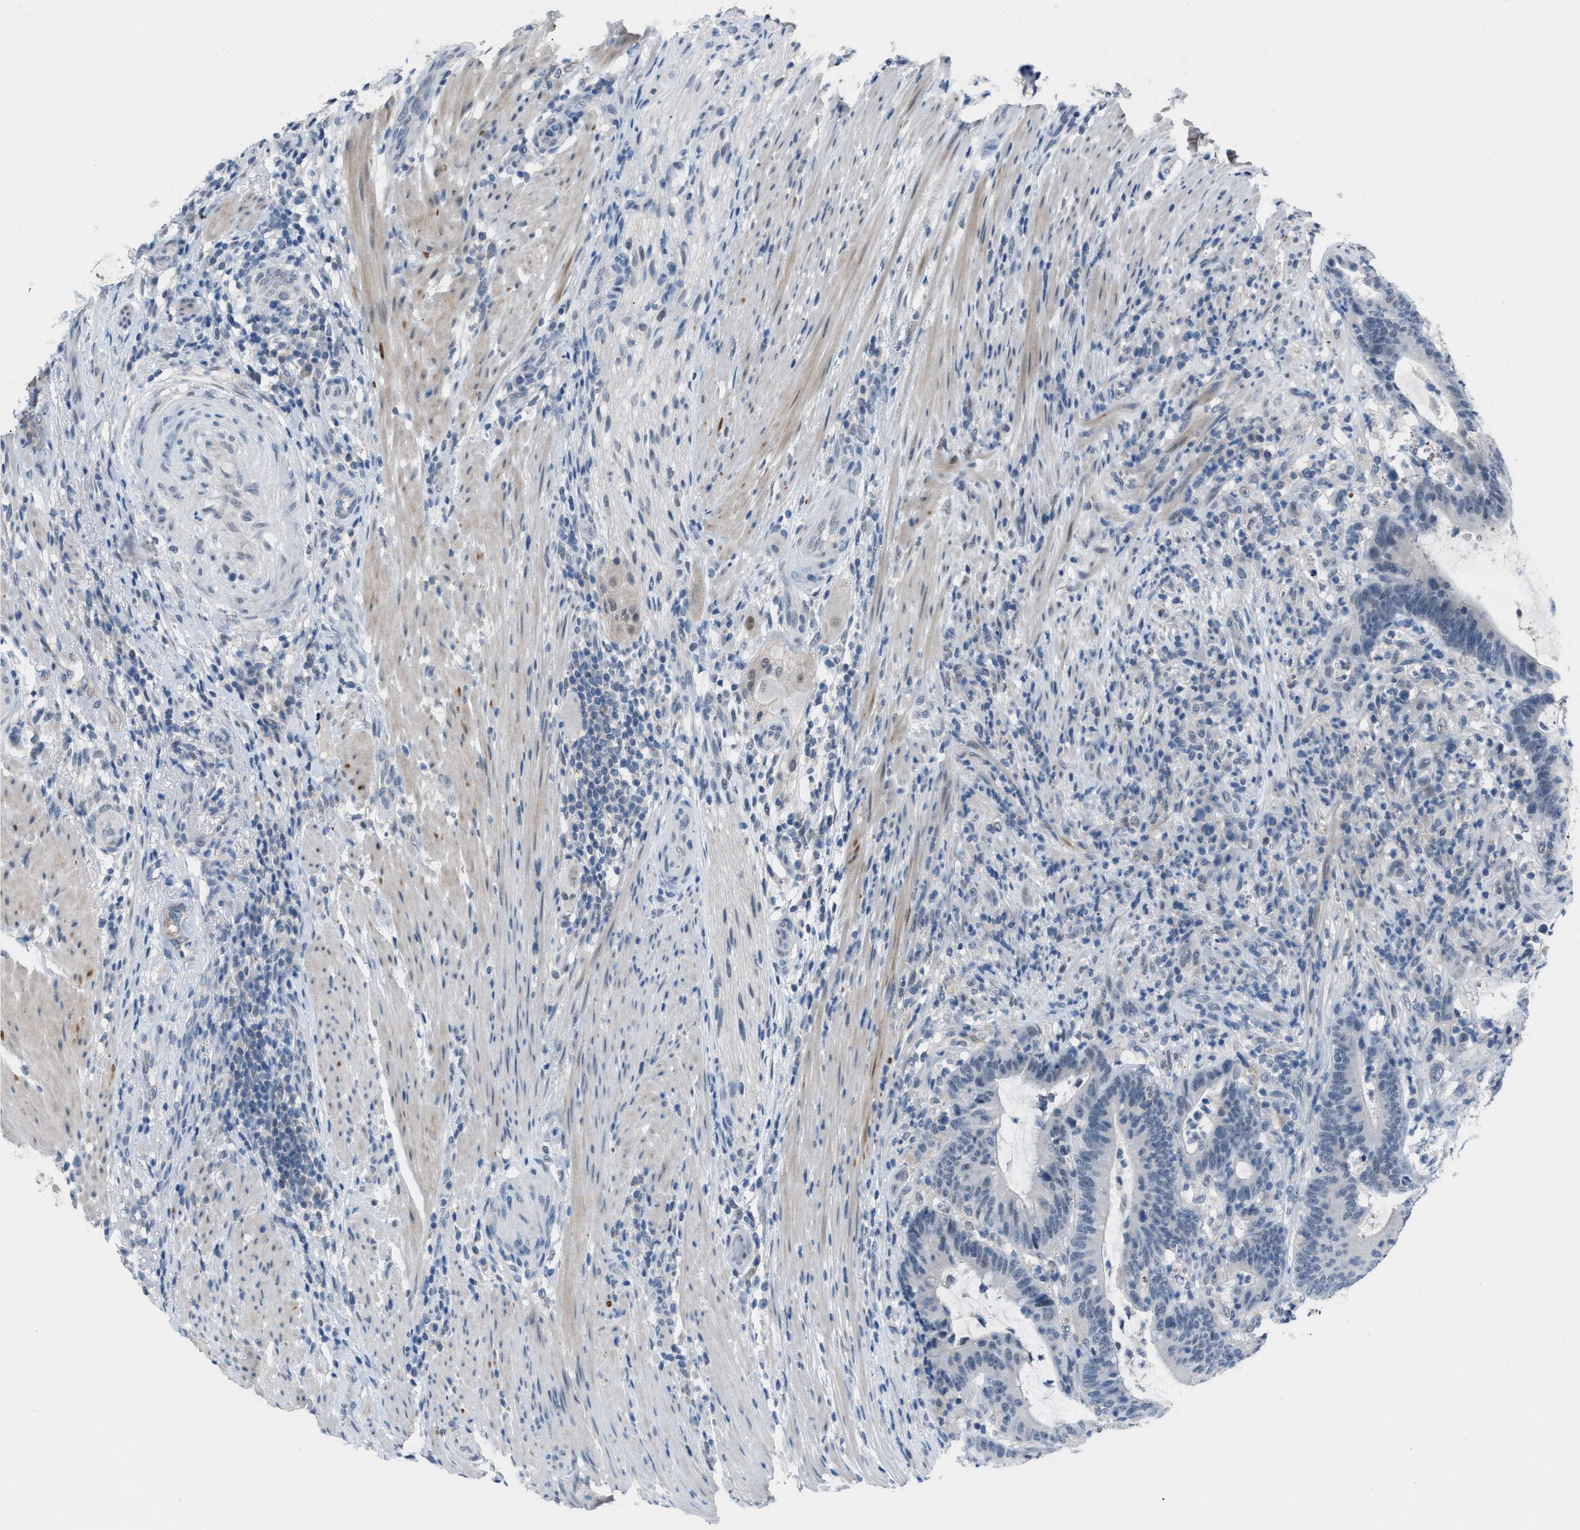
{"staining": {"intensity": "negative", "quantity": "none", "location": "none"}, "tissue": "colorectal cancer", "cell_type": "Tumor cells", "image_type": "cancer", "snomed": [{"axis": "morphology", "description": "Adenocarcinoma, NOS"}, {"axis": "topography", "description": "Colon"}], "caption": "Immunohistochemistry (IHC) histopathology image of neoplastic tissue: colorectal cancer (adenocarcinoma) stained with DAB (3,3'-diaminobenzidine) displays no significant protein positivity in tumor cells.", "gene": "ANAPC11", "patient": {"sex": "female", "age": 66}}